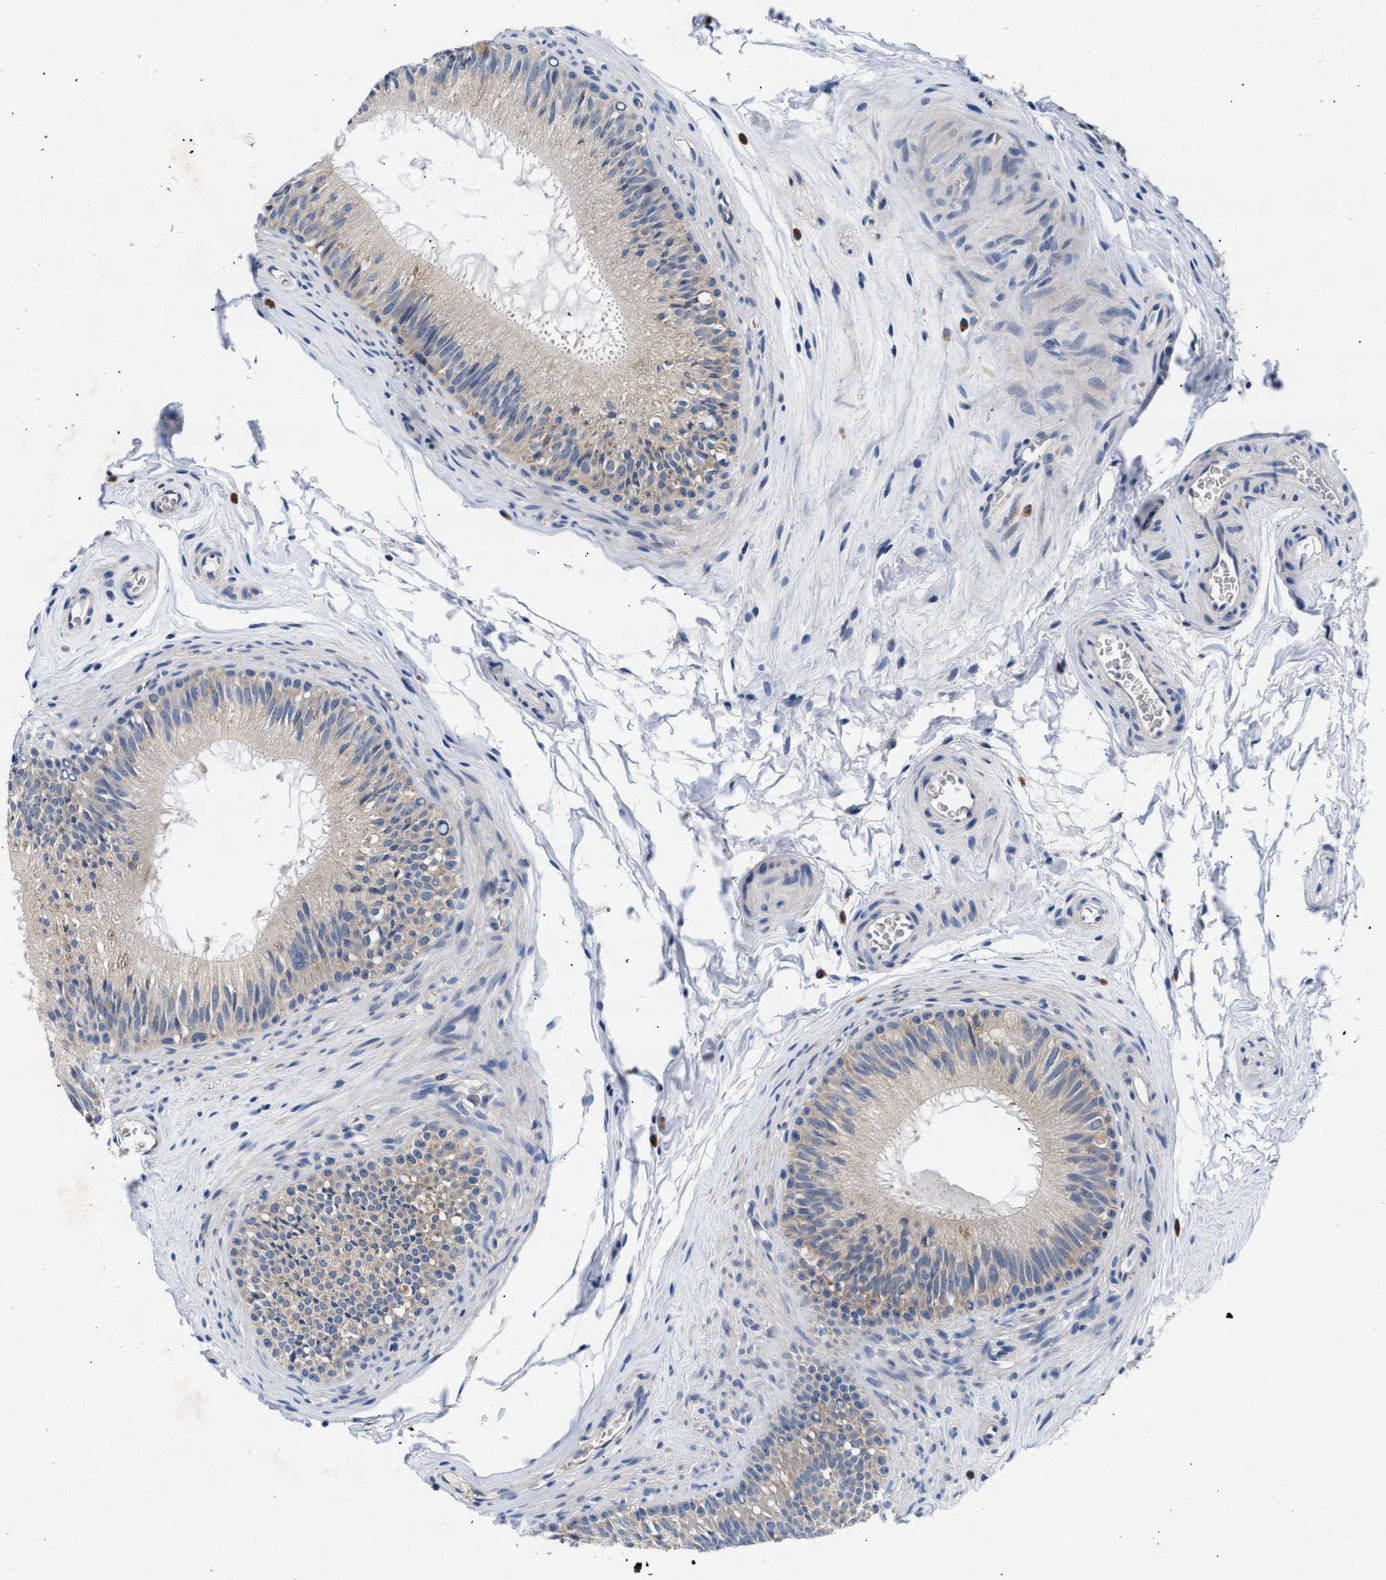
{"staining": {"intensity": "weak", "quantity": "<25%", "location": "cytoplasmic/membranous"}, "tissue": "epididymis", "cell_type": "Glandular cells", "image_type": "normal", "snomed": [{"axis": "morphology", "description": "Normal tissue, NOS"}, {"axis": "topography", "description": "Testis"}, {"axis": "topography", "description": "Epididymis"}], "caption": "Histopathology image shows no significant protein staining in glandular cells of normal epididymis.", "gene": "RINT1", "patient": {"sex": "male", "age": 36}}